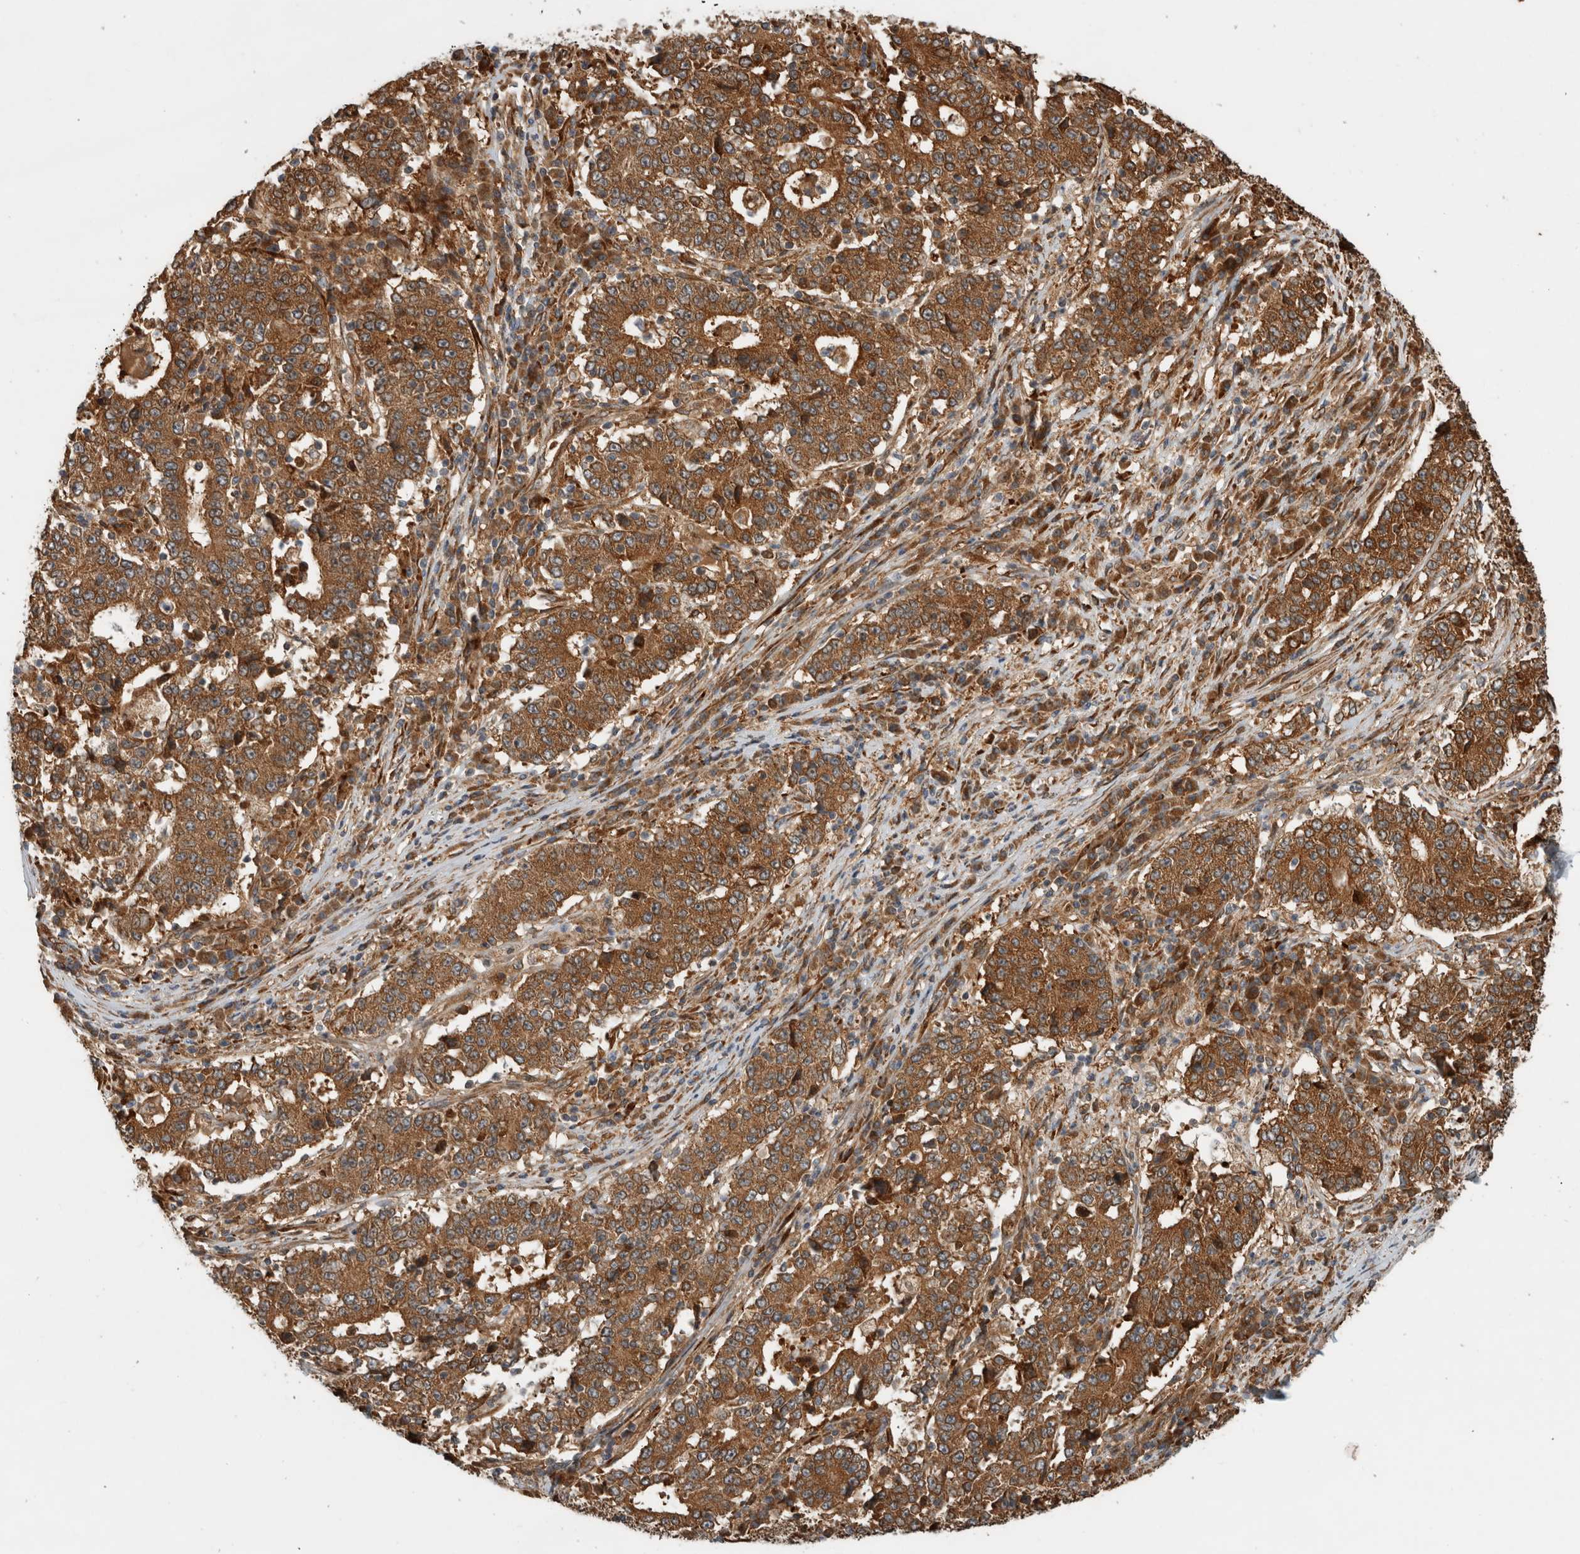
{"staining": {"intensity": "strong", "quantity": ">75%", "location": "cytoplasmic/membranous"}, "tissue": "stomach cancer", "cell_type": "Tumor cells", "image_type": "cancer", "snomed": [{"axis": "morphology", "description": "Adenocarcinoma, NOS"}, {"axis": "topography", "description": "Stomach"}], "caption": "There is high levels of strong cytoplasmic/membranous expression in tumor cells of stomach cancer, as demonstrated by immunohistochemical staining (brown color).", "gene": "TUBD1", "patient": {"sex": "male", "age": 59}}